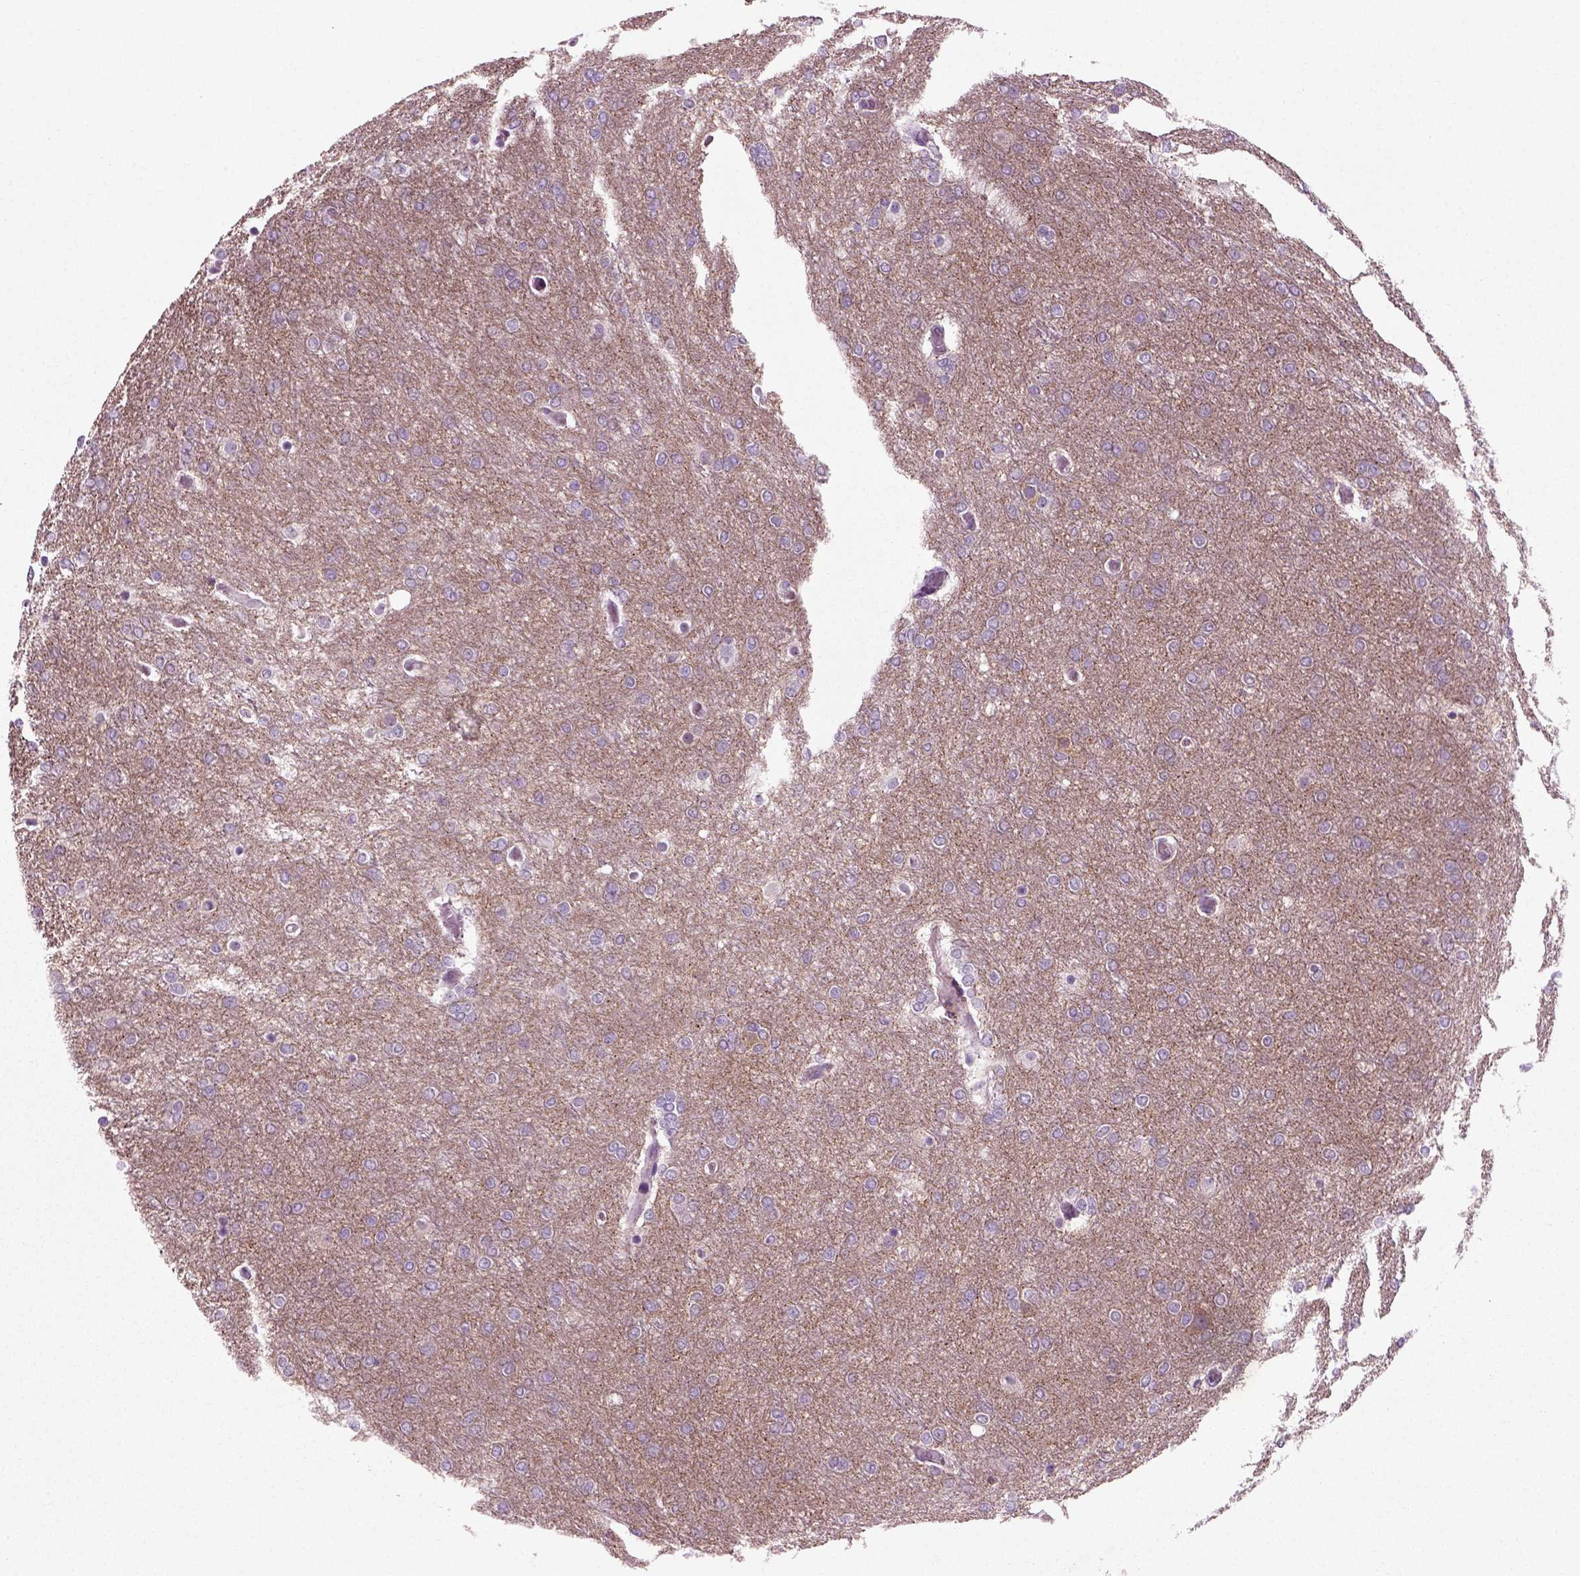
{"staining": {"intensity": "negative", "quantity": "none", "location": "none"}, "tissue": "glioma", "cell_type": "Tumor cells", "image_type": "cancer", "snomed": [{"axis": "morphology", "description": "Glioma, malignant, High grade"}, {"axis": "topography", "description": "Brain"}], "caption": "Immunohistochemical staining of malignant glioma (high-grade) demonstrates no significant positivity in tumor cells.", "gene": "RND2", "patient": {"sex": "female", "age": 61}}